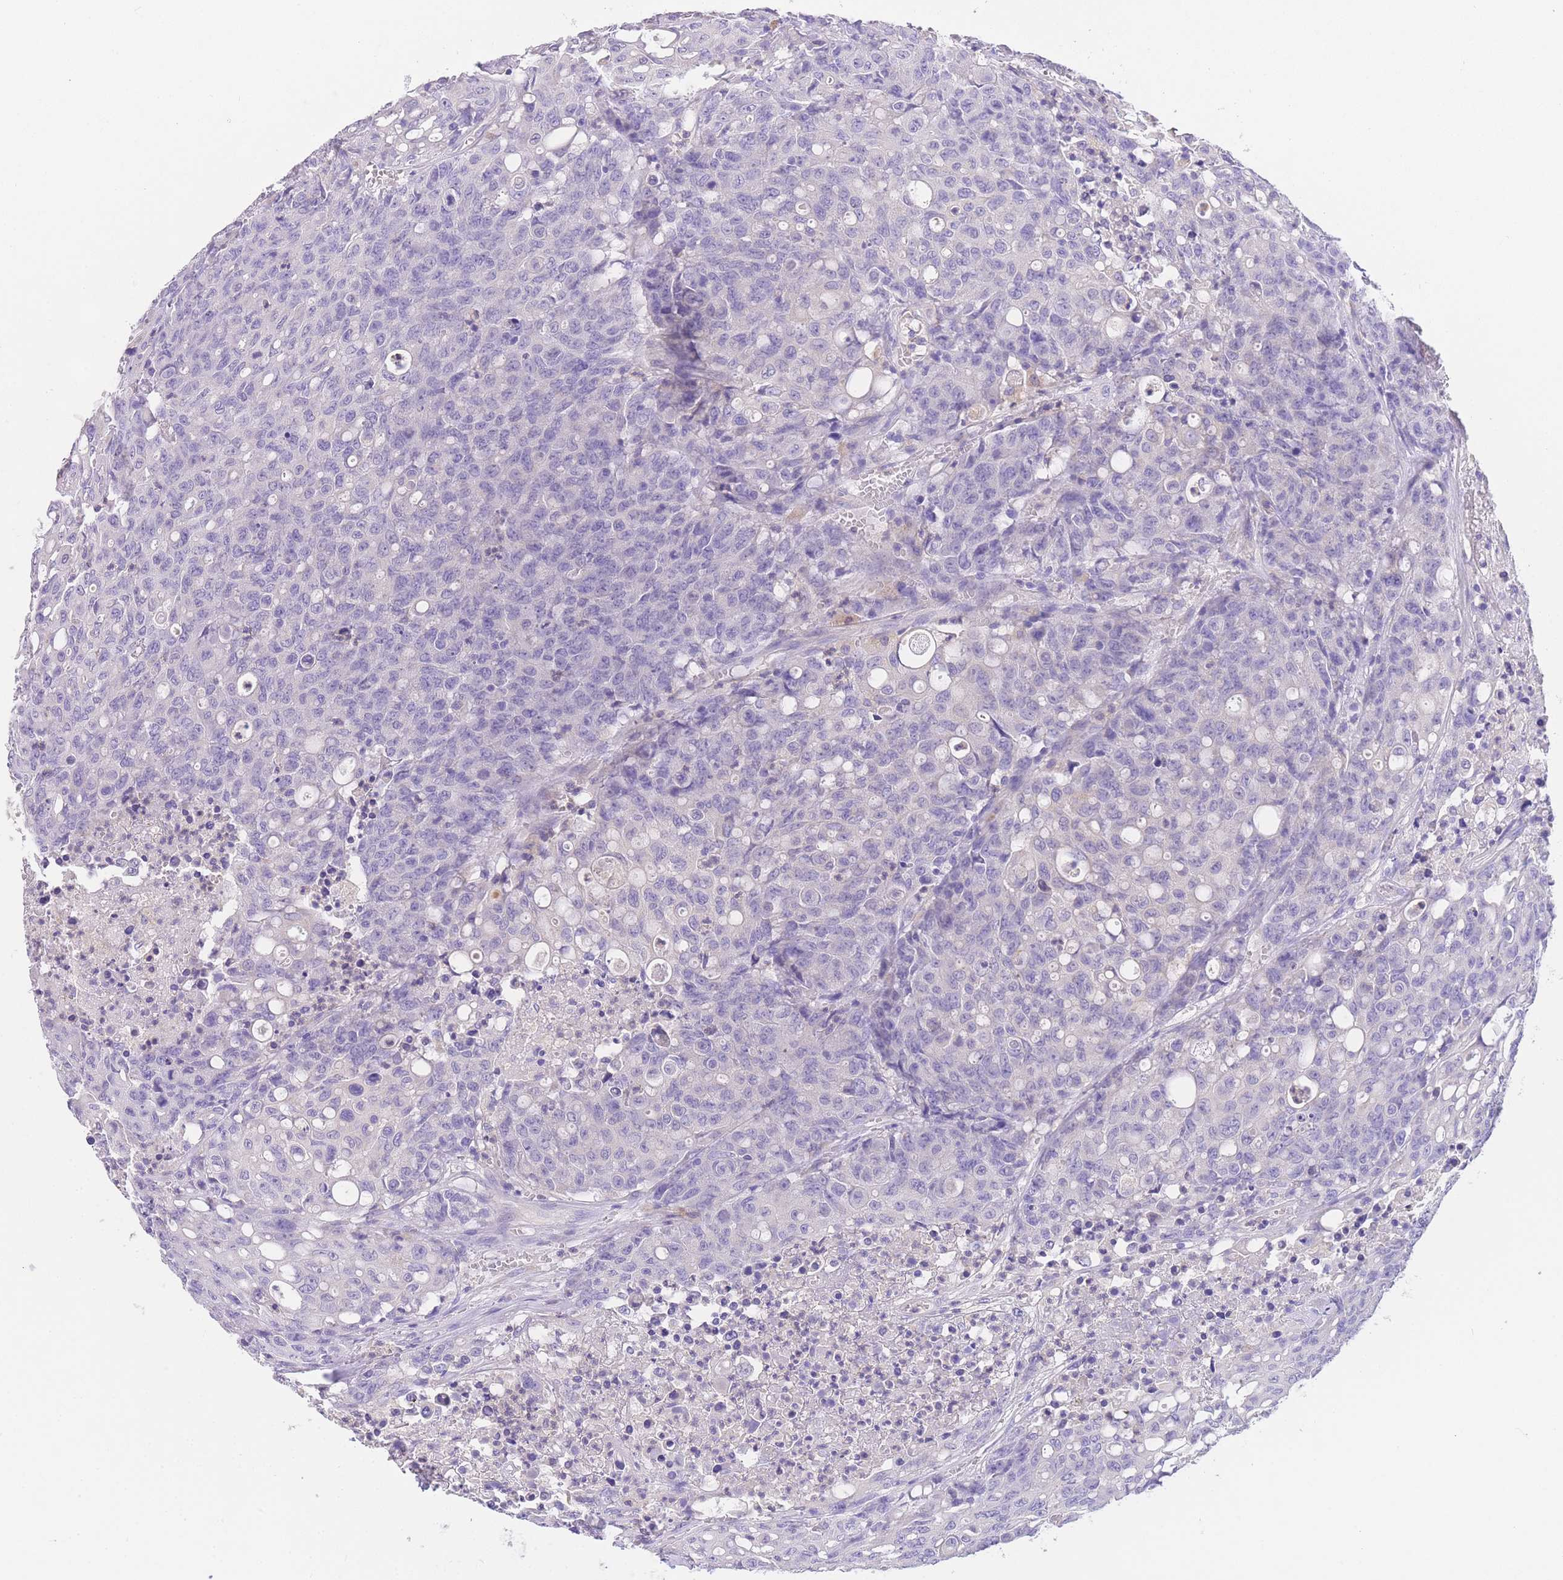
{"staining": {"intensity": "negative", "quantity": "none", "location": "none"}, "tissue": "colorectal cancer", "cell_type": "Tumor cells", "image_type": "cancer", "snomed": [{"axis": "morphology", "description": "Adenocarcinoma, NOS"}, {"axis": "topography", "description": "Colon"}], "caption": "High power microscopy micrograph of an immunohistochemistry (IHC) micrograph of colorectal cancer (adenocarcinoma), revealing no significant positivity in tumor cells. The staining was performed using DAB (3,3'-diaminobenzidine) to visualize the protein expression in brown, while the nuclei were stained in blue with hematoxylin (Magnification: 20x).", "gene": "EPN2", "patient": {"sex": "male", "age": 51}}